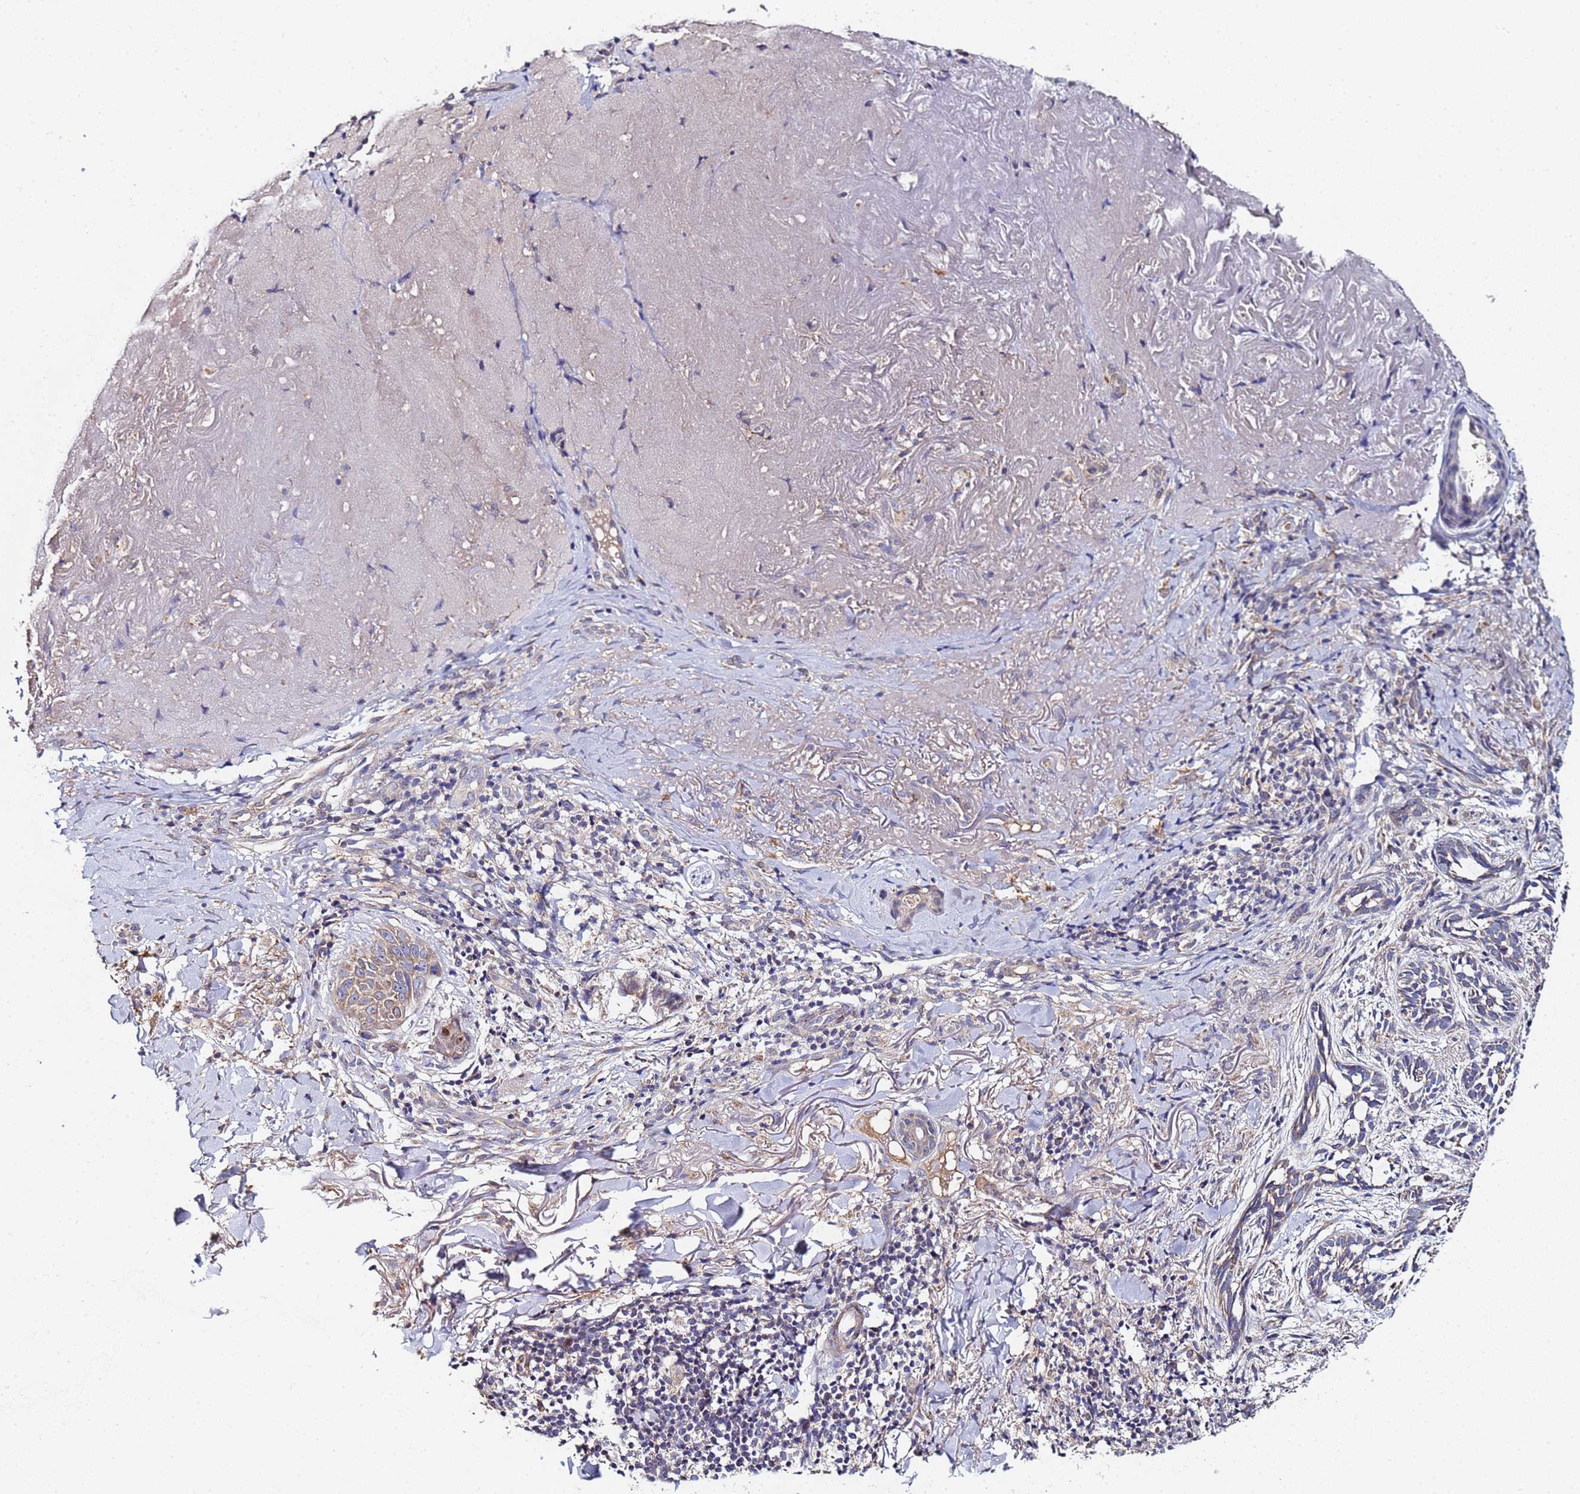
{"staining": {"intensity": "weak", "quantity": ">75%", "location": "cytoplasmic/membranous"}, "tissue": "skin cancer", "cell_type": "Tumor cells", "image_type": "cancer", "snomed": [{"axis": "morphology", "description": "Basal cell carcinoma"}, {"axis": "topography", "description": "Skin"}], "caption": "This is a micrograph of IHC staining of skin cancer, which shows weak positivity in the cytoplasmic/membranous of tumor cells.", "gene": "C5orf34", "patient": {"sex": "male", "age": 71}}